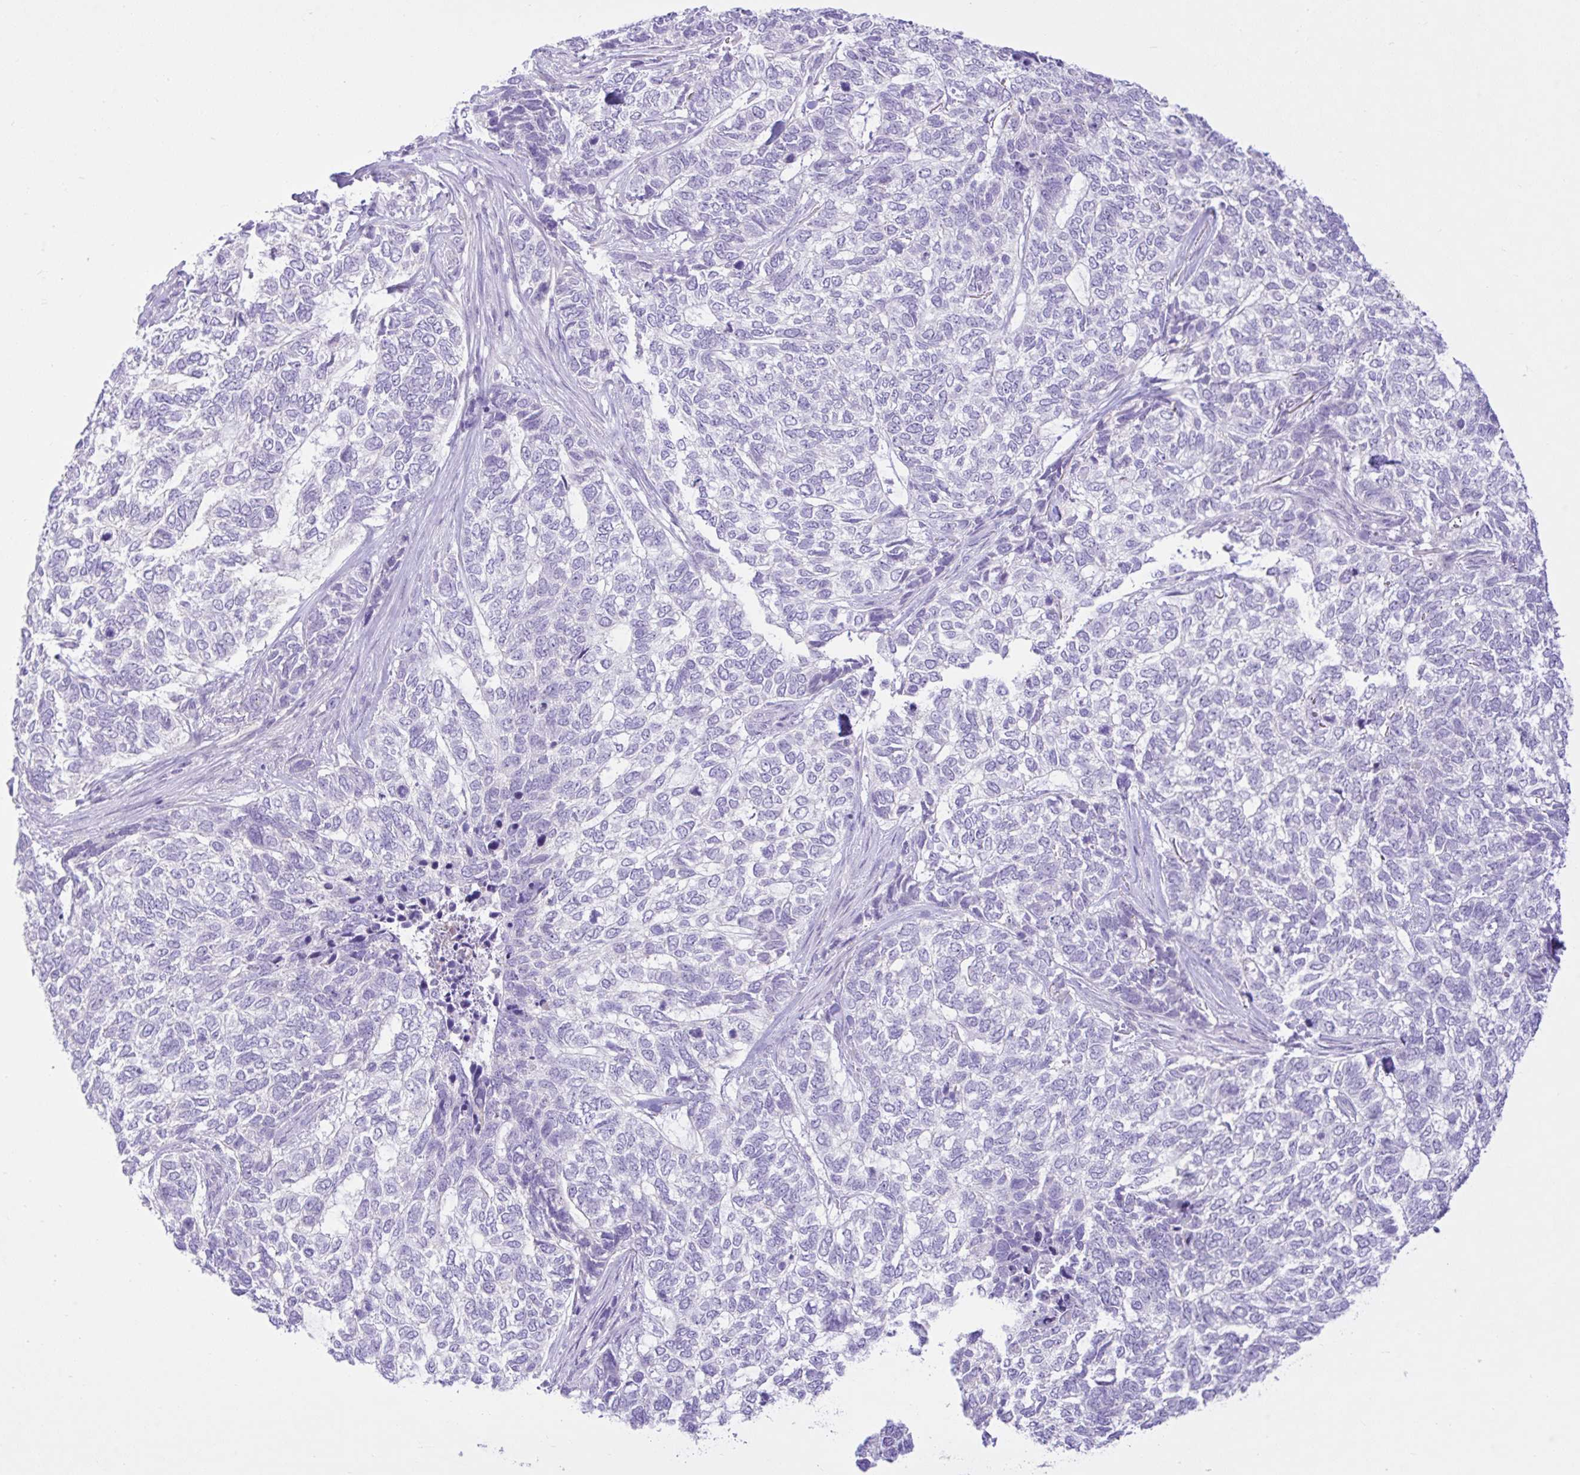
{"staining": {"intensity": "negative", "quantity": "none", "location": "none"}, "tissue": "skin cancer", "cell_type": "Tumor cells", "image_type": "cancer", "snomed": [{"axis": "morphology", "description": "Basal cell carcinoma"}, {"axis": "topography", "description": "Skin"}], "caption": "DAB (3,3'-diaminobenzidine) immunohistochemical staining of human skin cancer (basal cell carcinoma) shows no significant expression in tumor cells. (DAB IHC, high magnification).", "gene": "ZNF101", "patient": {"sex": "female", "age": 65}}